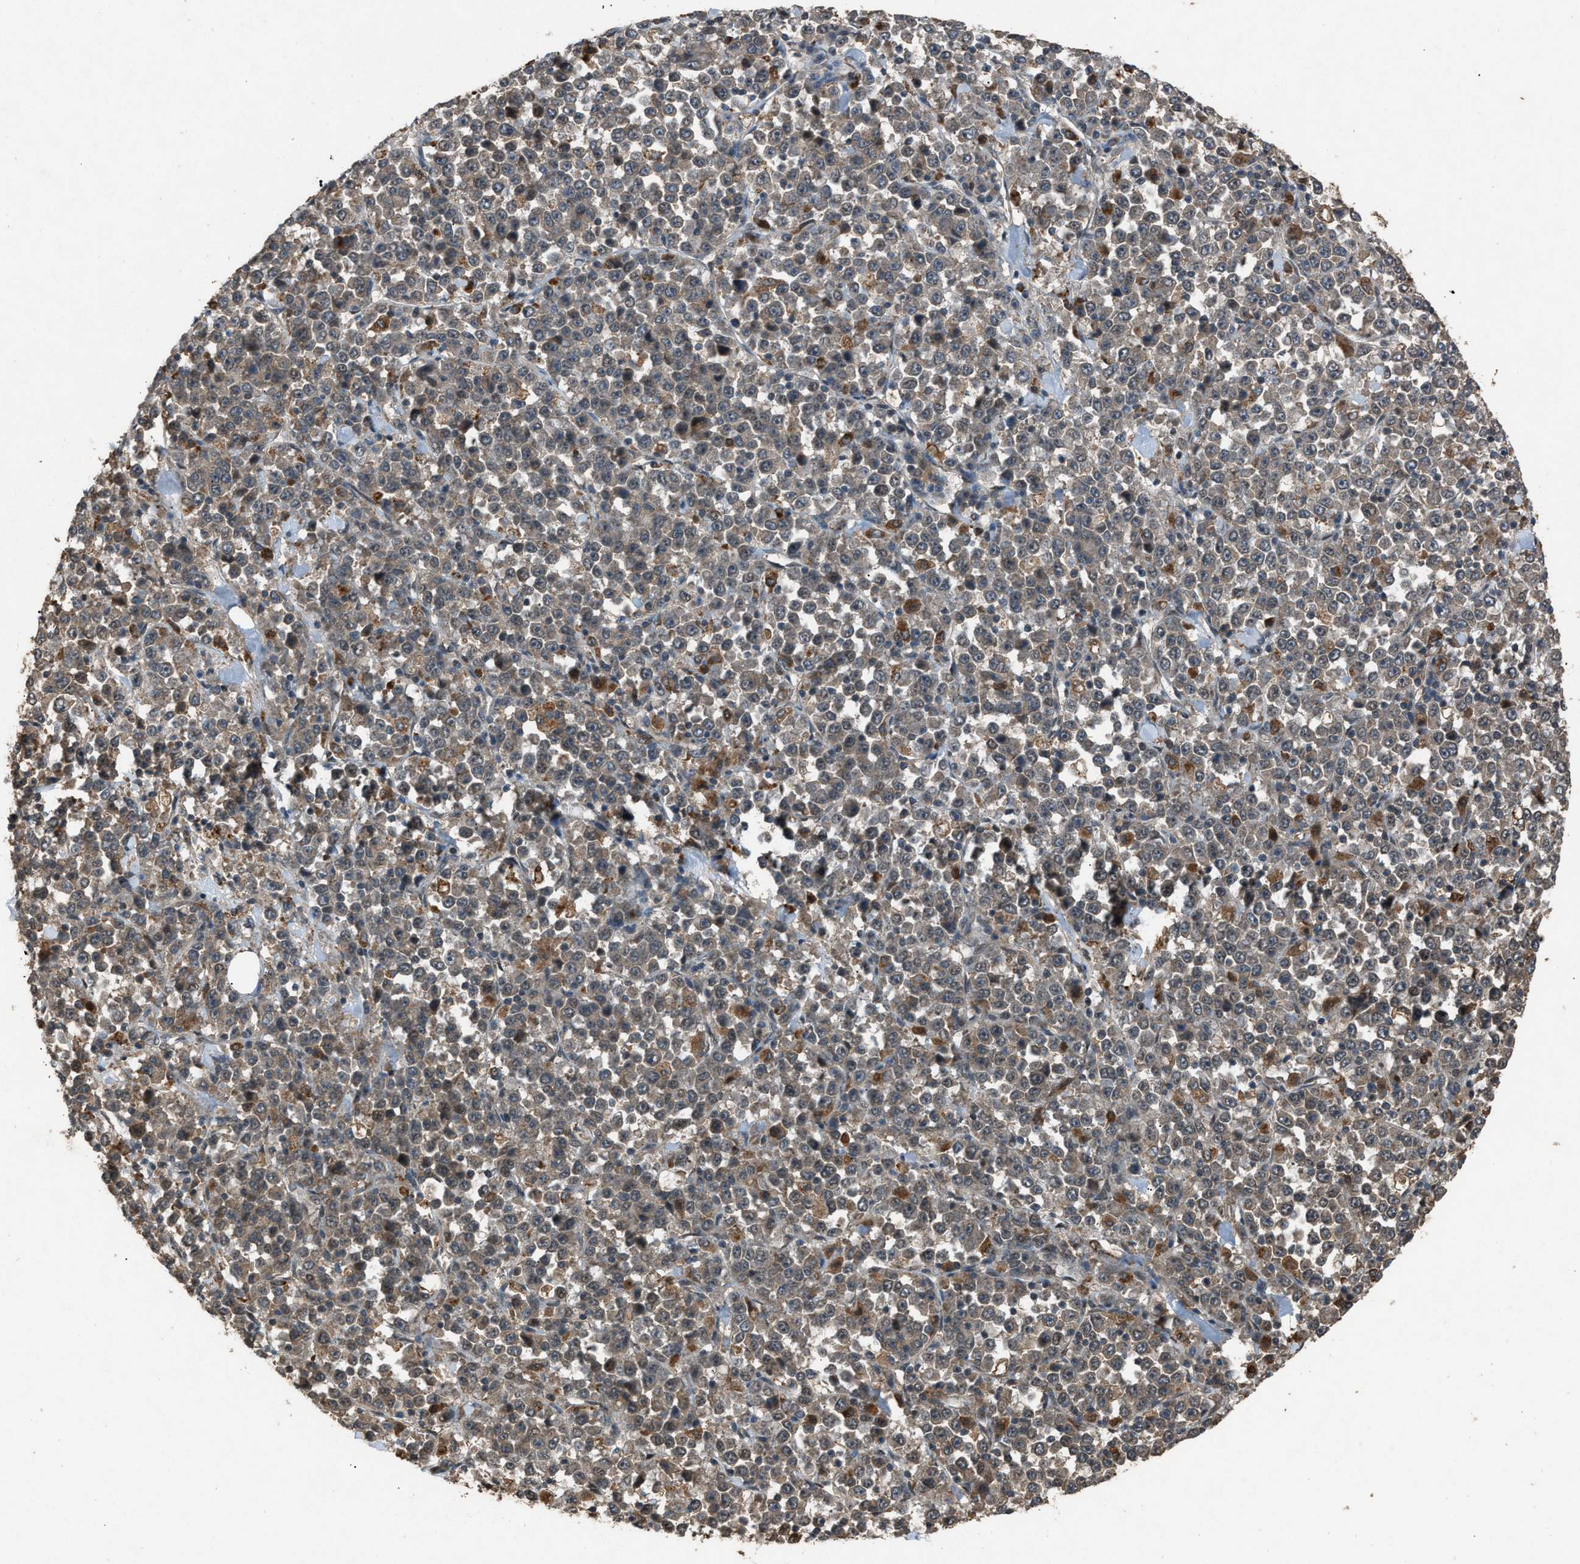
{"staining": {"intensity": "moderate", "quantity": ">75%", "location": "cytoplasmic/membranous"}, "tissue": "stomach cancer", "cell_type": "Tumor cells", "image_type": "cancer", "snomed": [{"axis": "morphology", "description": "Normal tissue, NOS"}, {"axis": "morphology", "description": "Adenocarcinoma, NOS"}, {"axis": "topography", "description": "Stomach, upper"}, {"axis": "topography", "description": "Stomach"}], "caption": "Protein analysis of stomach cancer tissue shows moderate cytoplasmic/membranous staining in approximately >75% of tumor cells.", "gene": "PSMD1", "patient": {"sex": "male", "age": 59}}